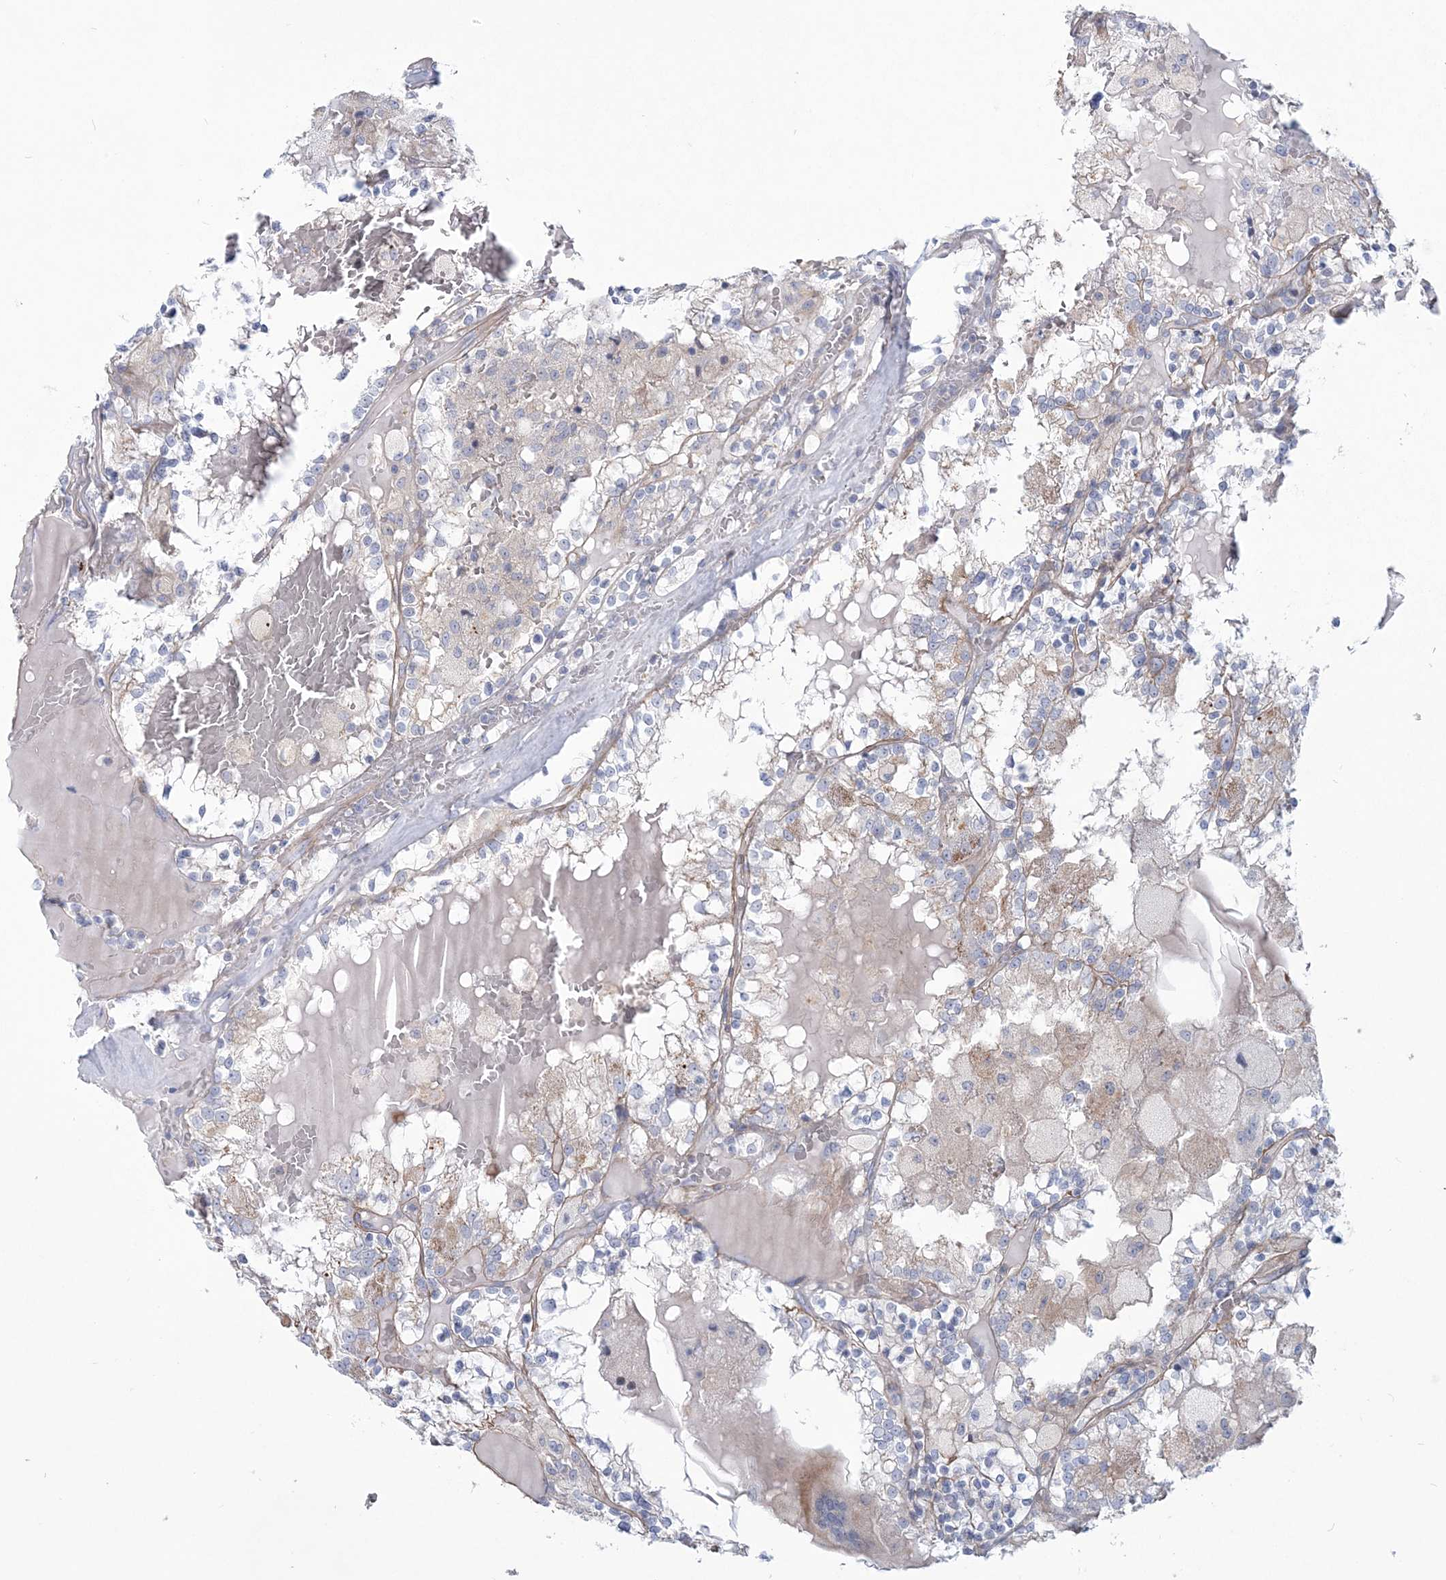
{"staining": {"intensity": "weak", "quantity": "25%-75%", "location": "cytoplasmic/membranous"}, "tissue": "renal cancer", "cell_type": "Tumor cells", "image_type": "cancer", "snomed": [{"axis": "morphology", "description": "Adenocarcinoma, NOS"}, {"axis": "topography", "description": "Kidney"}], "caption": "Renal adenocarcinoma tissue shows weak cytoplasmic/membranous positivity in about 25%-75% of tumor cells, visualized by immunohistochemistry.", "gene": "ADGB", "patient": {"sex": "female", "age": 56}}